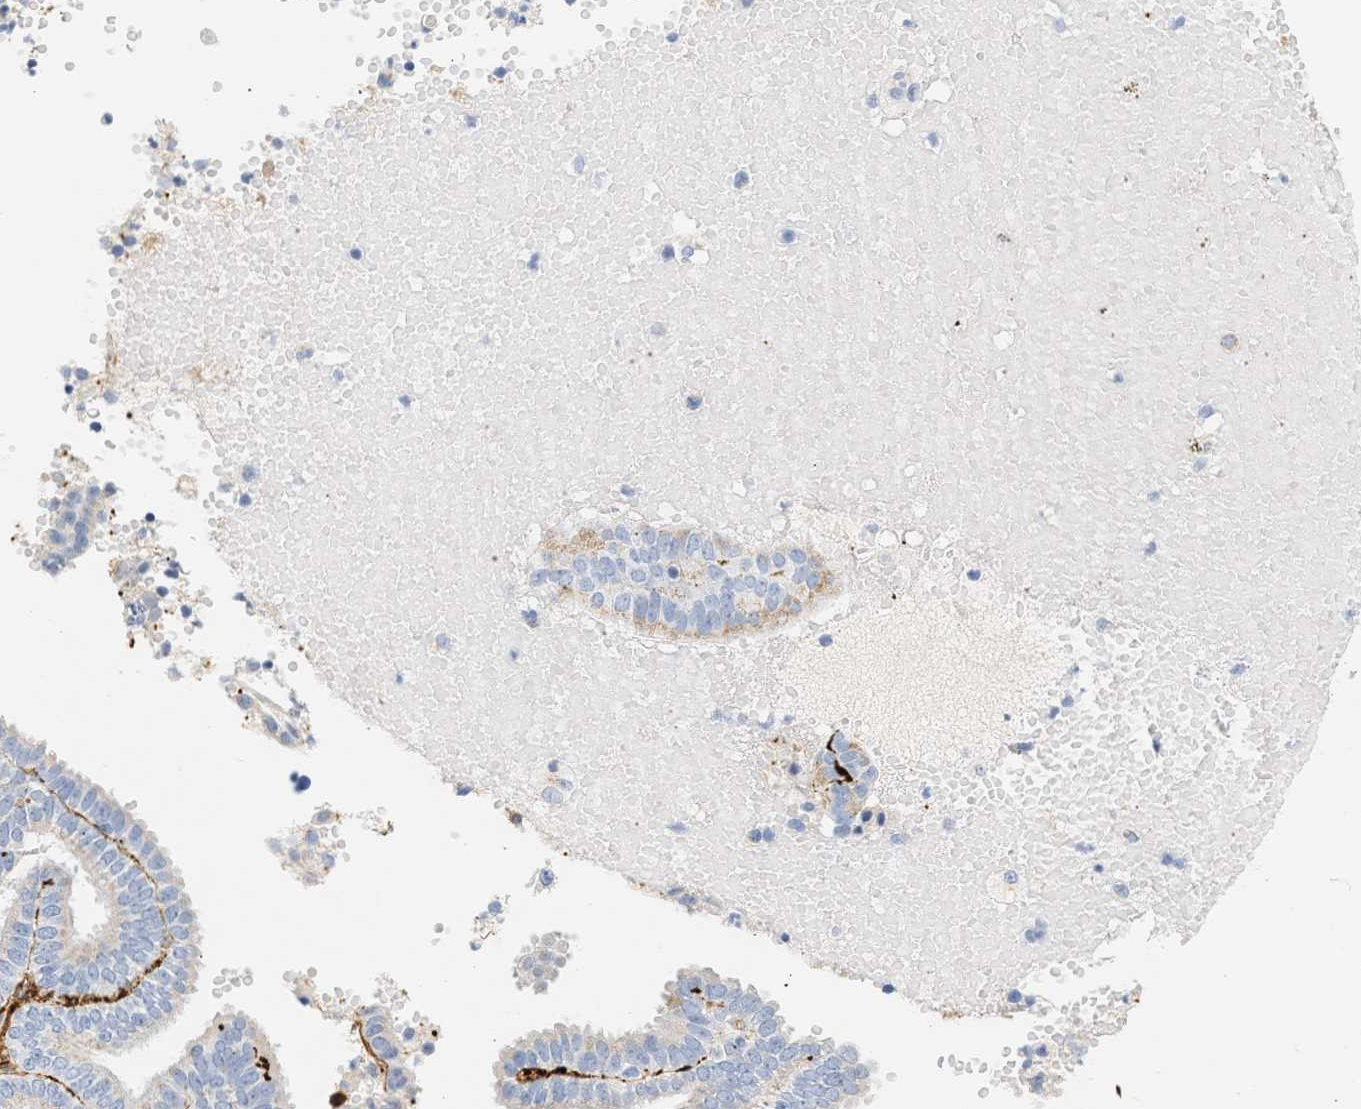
{"staining": {"intensity": "negative", "quantity": "none", "location": "none"}, "tissue": "endometrial cancer", "cell_type": "Tumor cells", "image_type": "cancer", "snomed": [{"axis": "morphology", "description": "Adenocarcinoma, NOS"}, {"axis": "topography", "description": "Endometrium"}], "caption": "Tumor cells show no significant expression in endometrial adenocarcinoma.", "gene": "SLC30A7", "patient": {"sex": "female", "age": 58}}